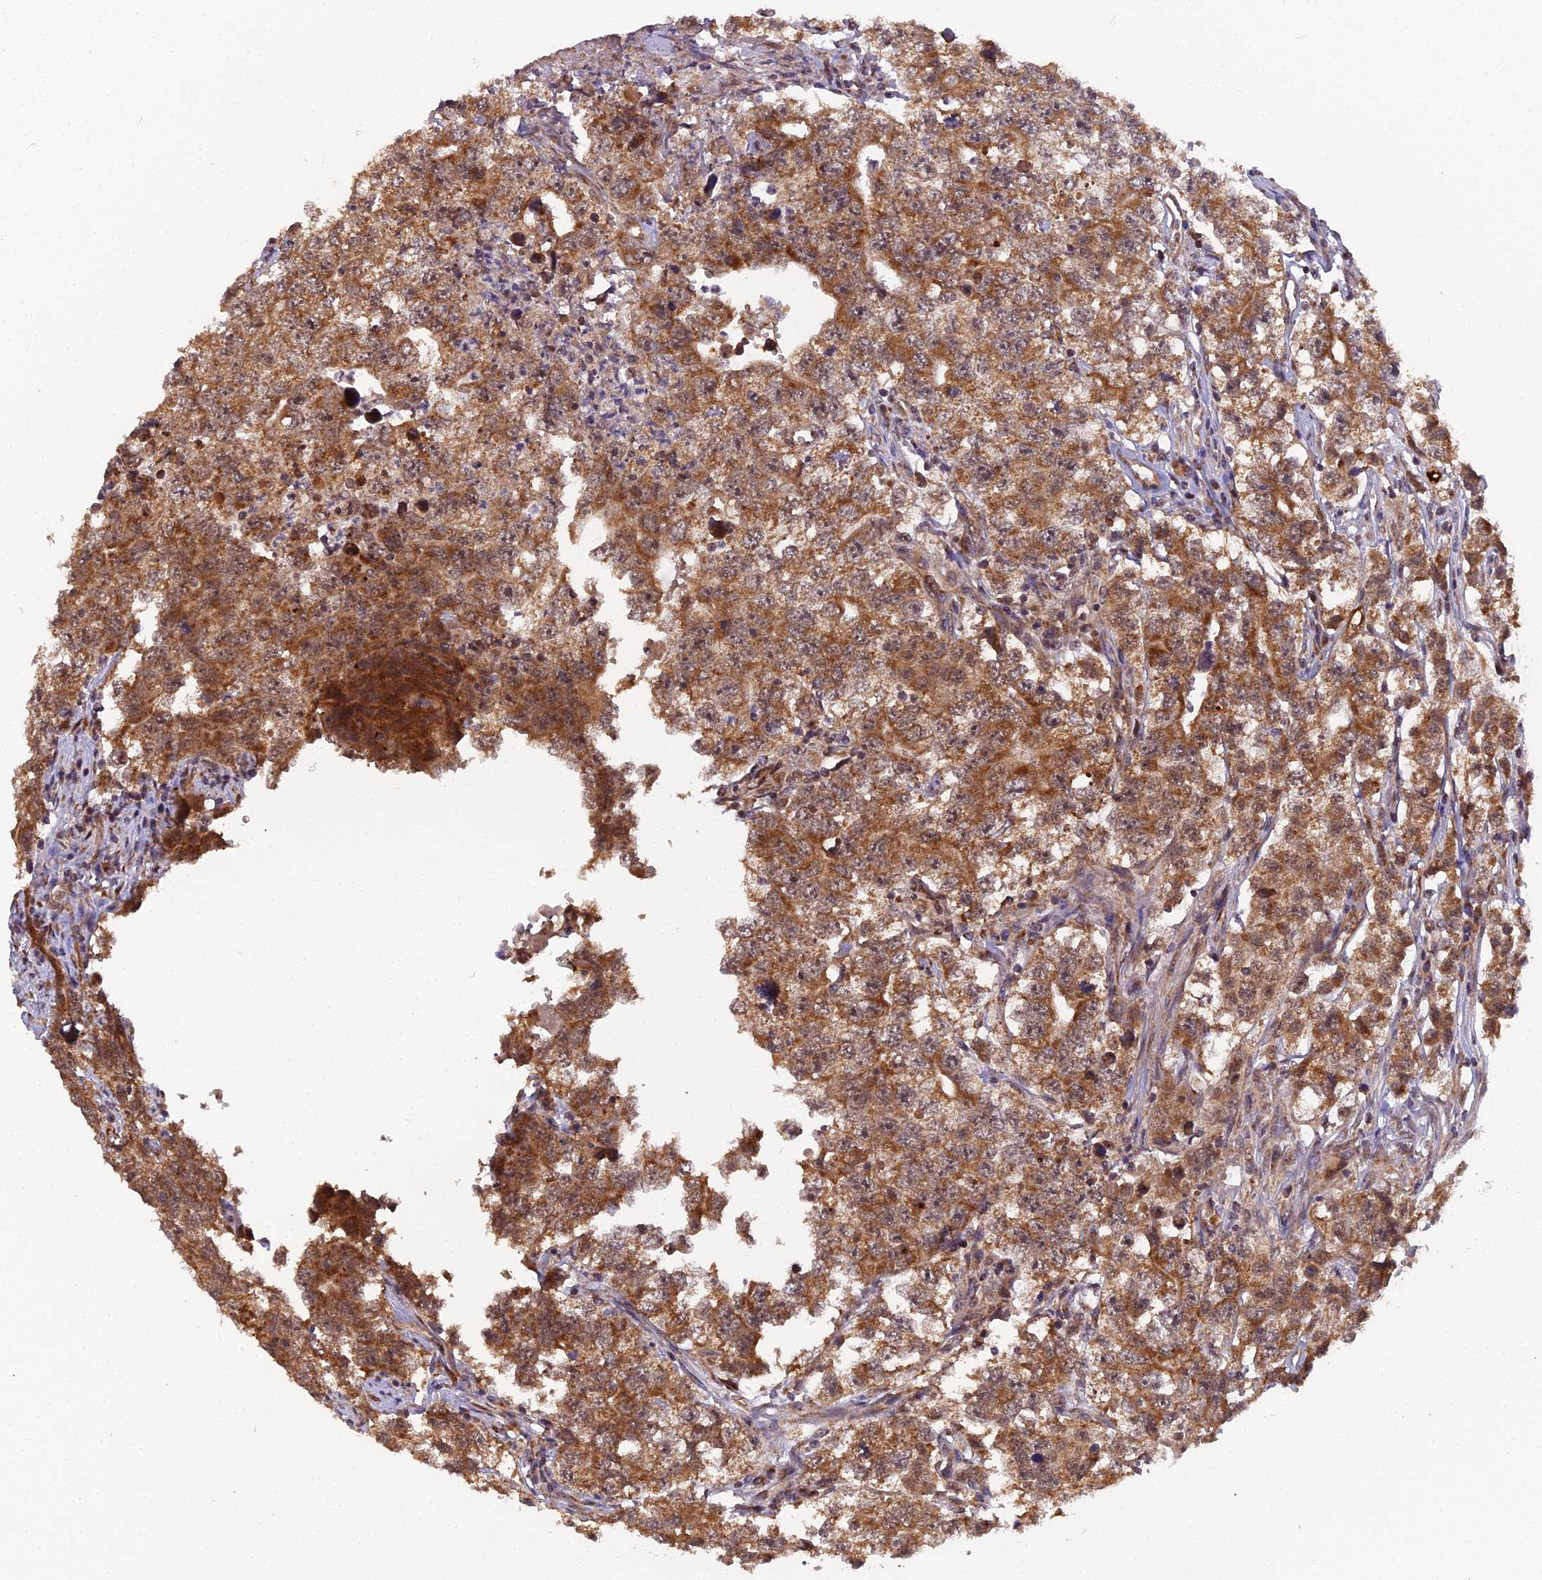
{"staining": {"intensity": "moderate", "quantity": ">75%", "location": "cytoplasmic/membranous"}, "tissue": "testis cancer", "cell_type": "Tumor cells", "image_type": "cancer", "snomed": [{"axis": "morphology", "description": "Seminoma, NOS"}, {"axis": "morphology", "description": "Carcinoma, Embryonal, NOS"}, {"axis": "topography", "description": "Testis"}], "caption": "About >75% of tumor cells in human testis cancer (seminoma) display moderate cytoplasmic/membranous protein positivity as visualized by brown immunohistochemical staining.", "gene": "MEOX1", "patient": {"sex": "male", "age": 43}}